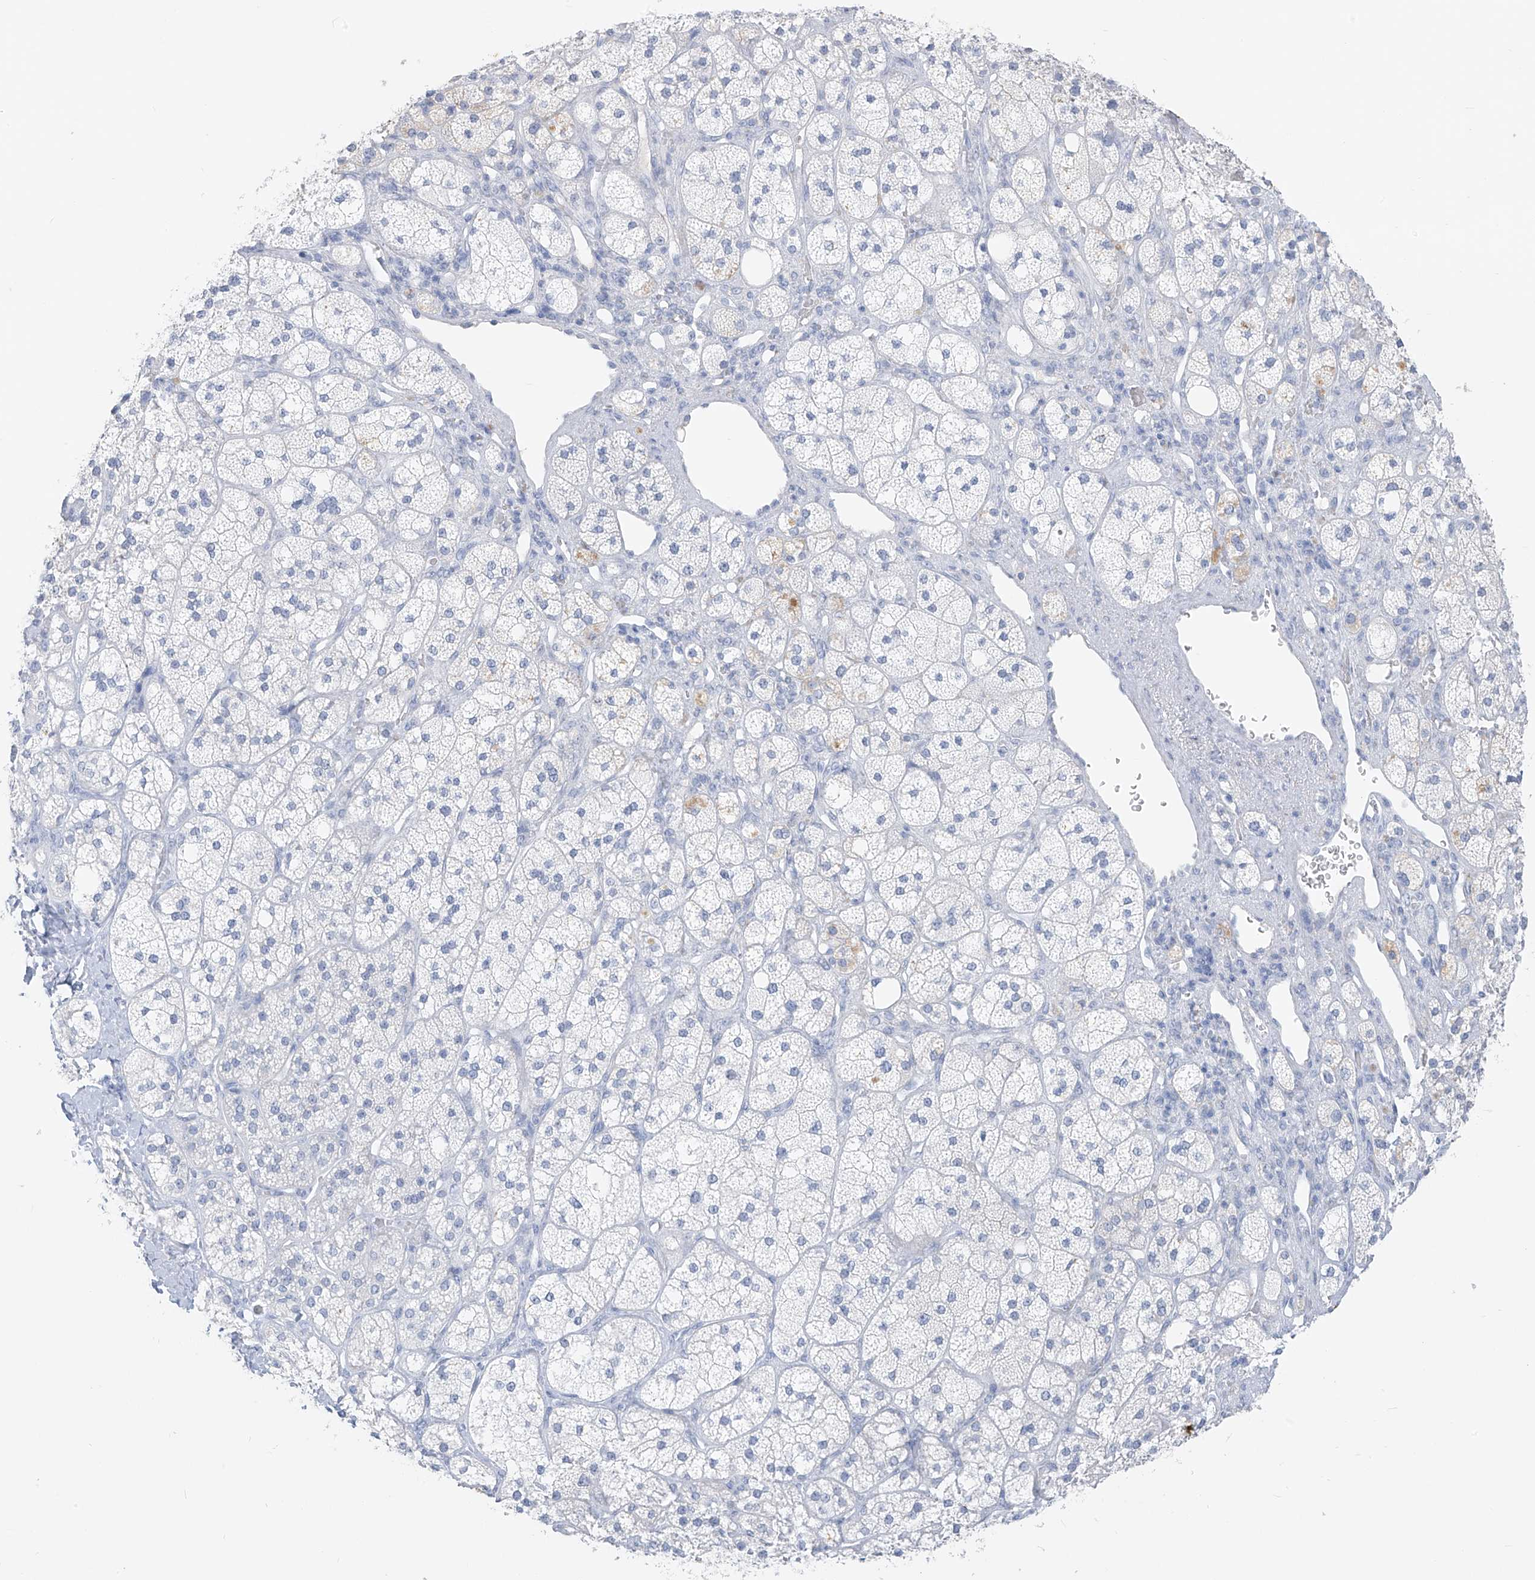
{"staining": {"intensity": "negative", "quantity": "none", "location": "none"}, "tissue": "adrenal gland", "cell_type": "Glandular cells", "image_type": "normal", "snomed": [{"axis": "morphology", "description": "Normal tissue, NOS"}, {"axis": "topography", "description": "Adrenal gland"}], "caption": "Human adrenal gland stained for a protein using IHC exhibits no expression in glandular cells.", "gene": "CX3CR1", "patient": {"sex": "male", "age": 61}}